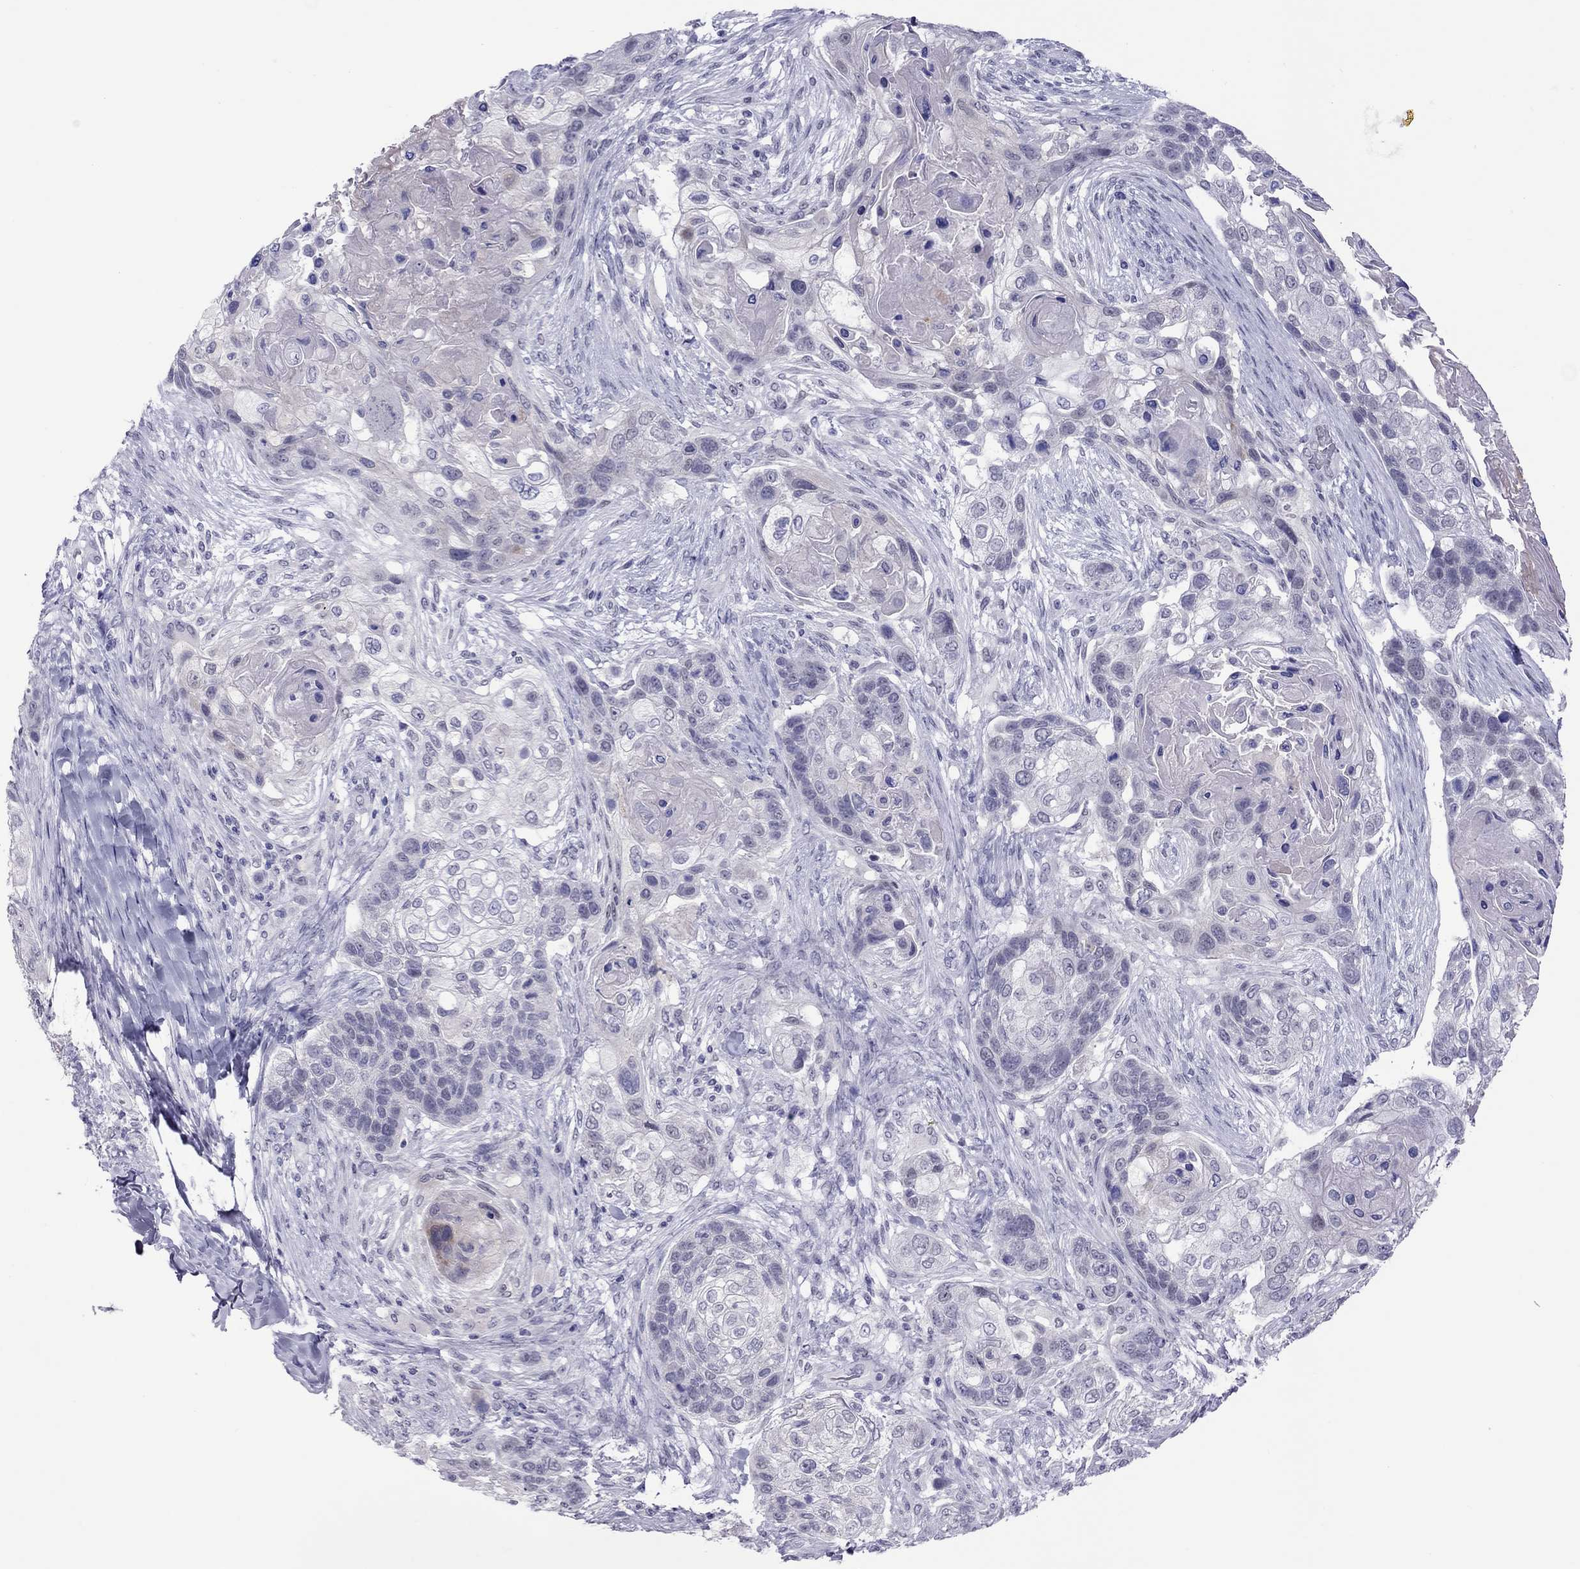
{"staining": {"intensity": "negative", "quantity": "none", "location": "none"}, "tissue": "lung cancer", "cell_type": "Tumor cells", "image_type": "cancer", "snomed": [{"axis": "morphology", "description": "Squamous cell carcinoma, NOS"}, {"axis": "topography", "description": "Lung"}], "caption": "This histopathology image is of lung cancer stained with IHC to label a protein in brown with the nuclei are counter-stained blue. There is no positivity in tumor cells.", "gene": "CHRNB3", "patient": {"sex": "male", "age": 69}}